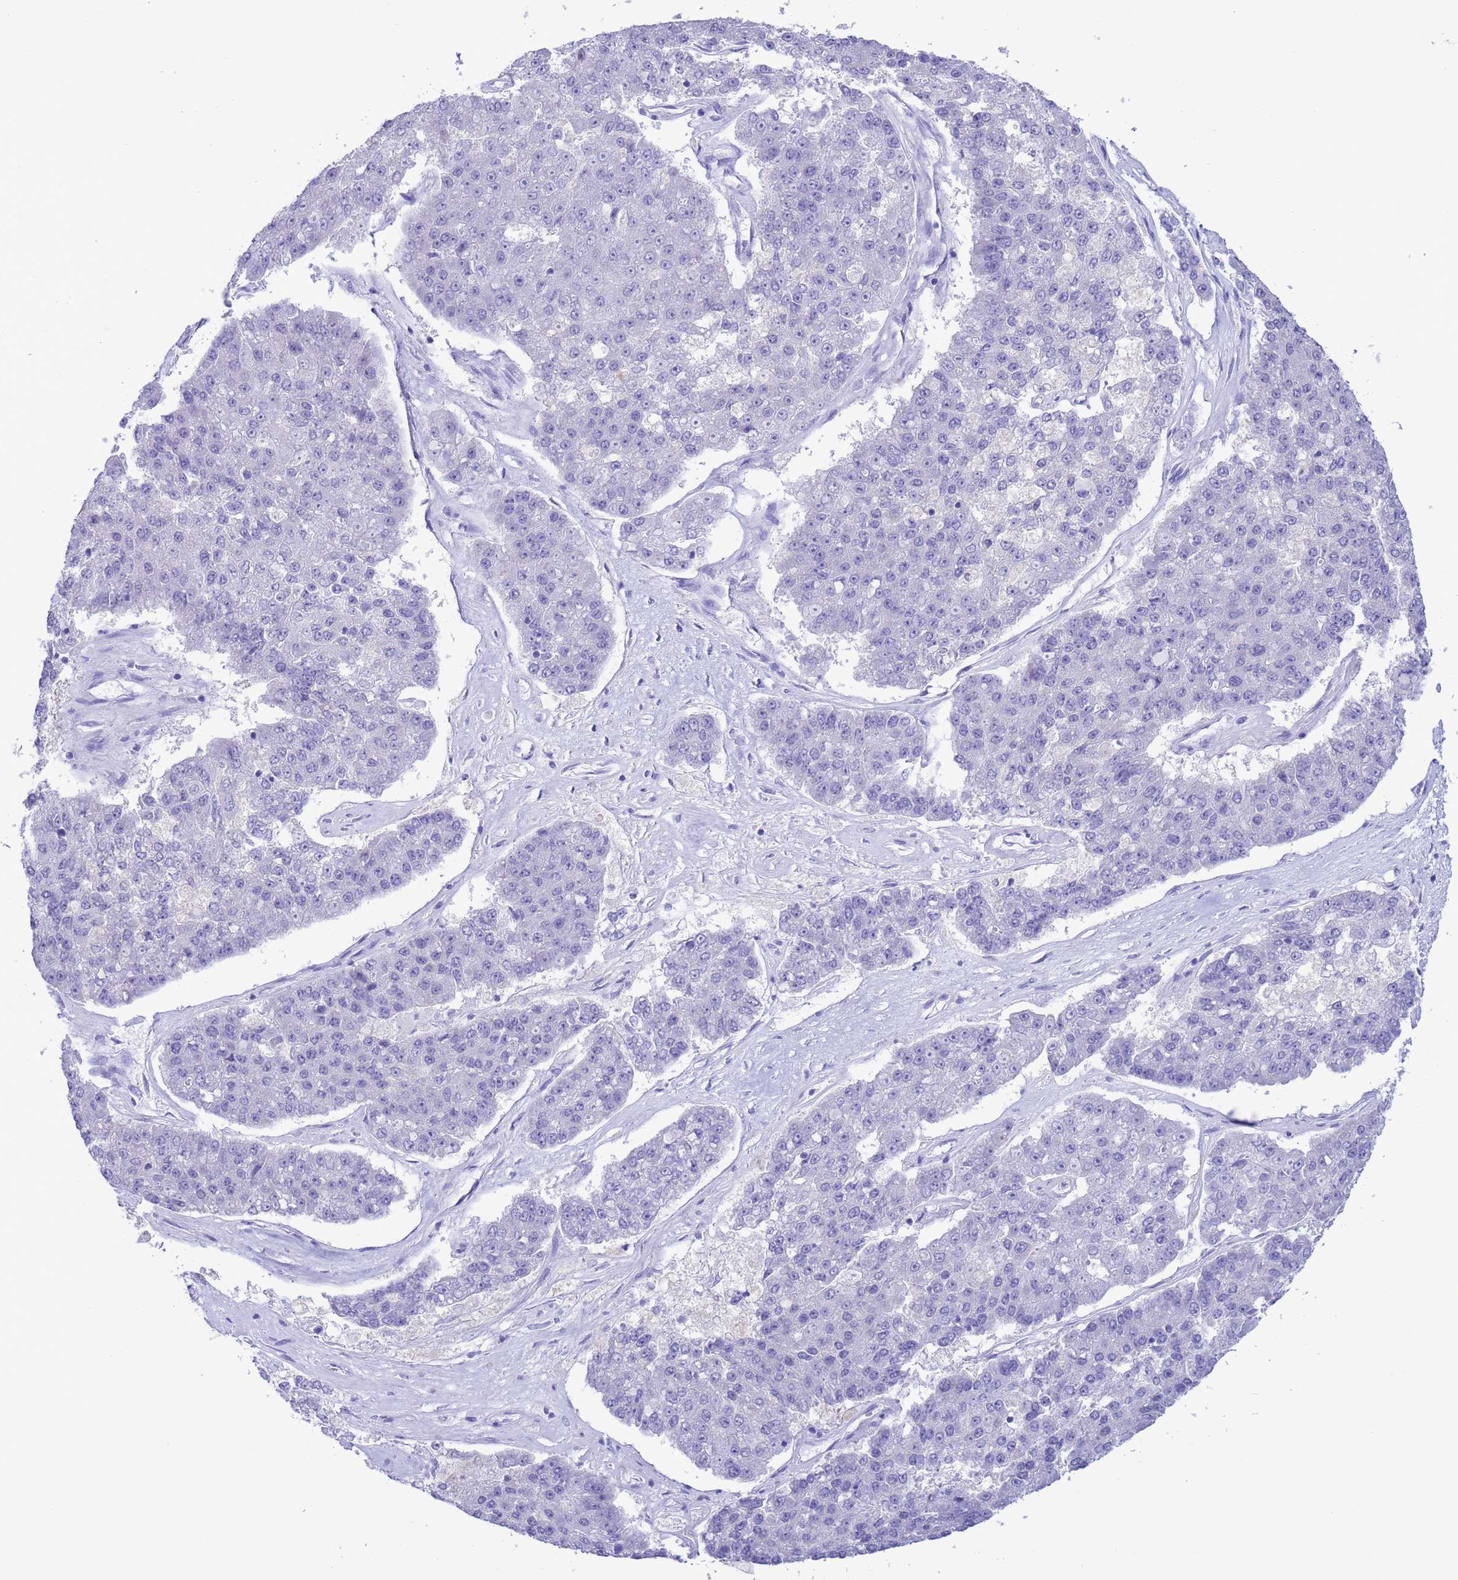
{"staining": {"intensity": "negative", "quantity": "none", "location": "none"}, "tissue": "pancreatic cancer", "cell_type": "Tumor cells", "image_type": "cancer", "snomed": [{"axis": "morphology", "description": "Adenocarcinoma, NOS"}, {"axis": "topography", "description": "Pancreas"}], "caption": "Tumor cells are negative for brown protein staining in adenocarcinoma (pancreatic).", "gene": "GSTM1", "patient": {"sex": "male", "age": 50}}